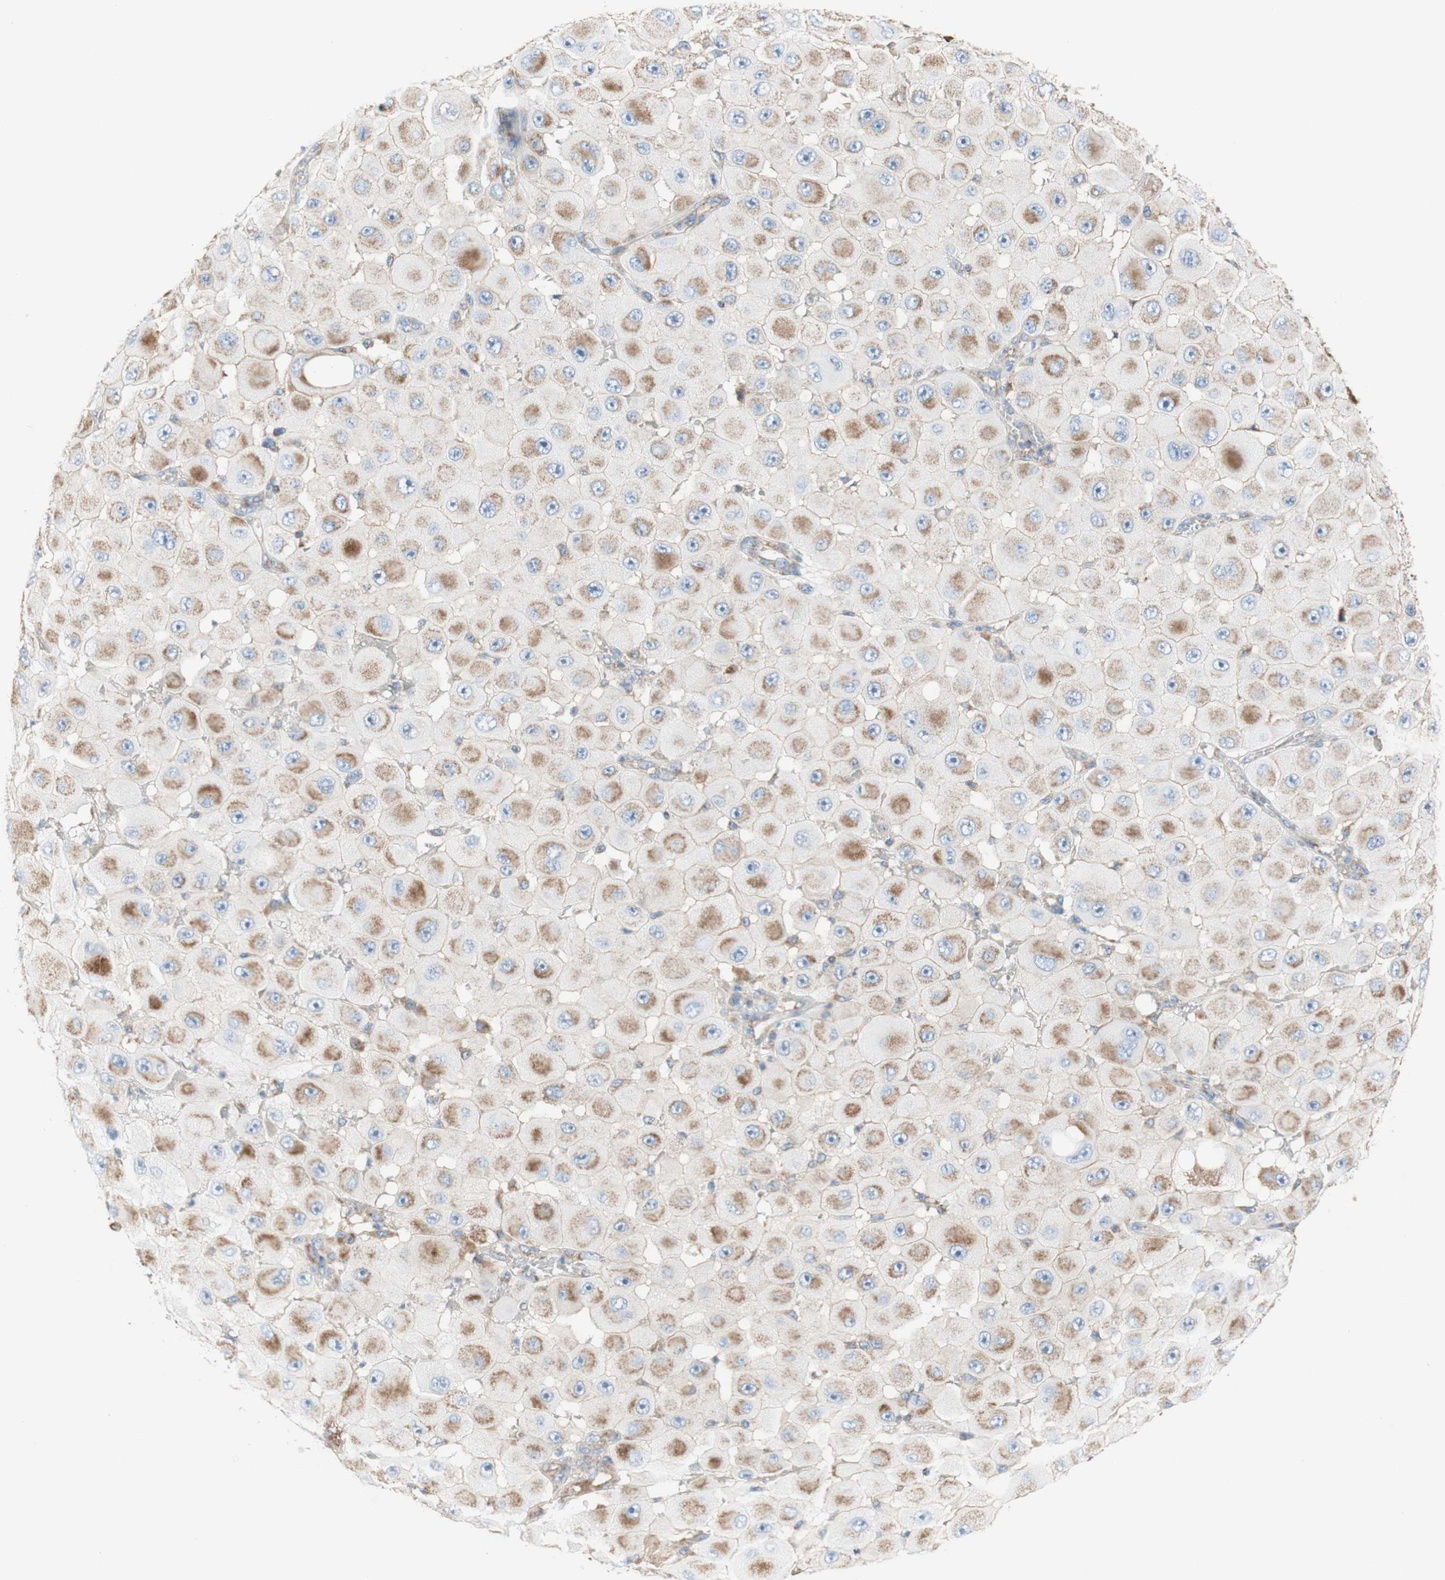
{"staining": {"intensity": "moderate", "quantity": ">75%", "location": "cytoplasmic/membranous"}, "tissue": "melanoma", "cell_type": "Tumor cells", "image_type": "cancer", "snomed": [{"axis": "morphology", "description": "Malignant melanoma, NOS"}, {"axis": "topography", "description": "Skin"}], "caption": "Immunohistochemical staining of human melanoma reveals medium levels of moderate cytoplasmic/membranous protein staining in approximately >75% of tumor cells.", "gene": "SDHB", "patient": {"sex": "female", "age": 81}}